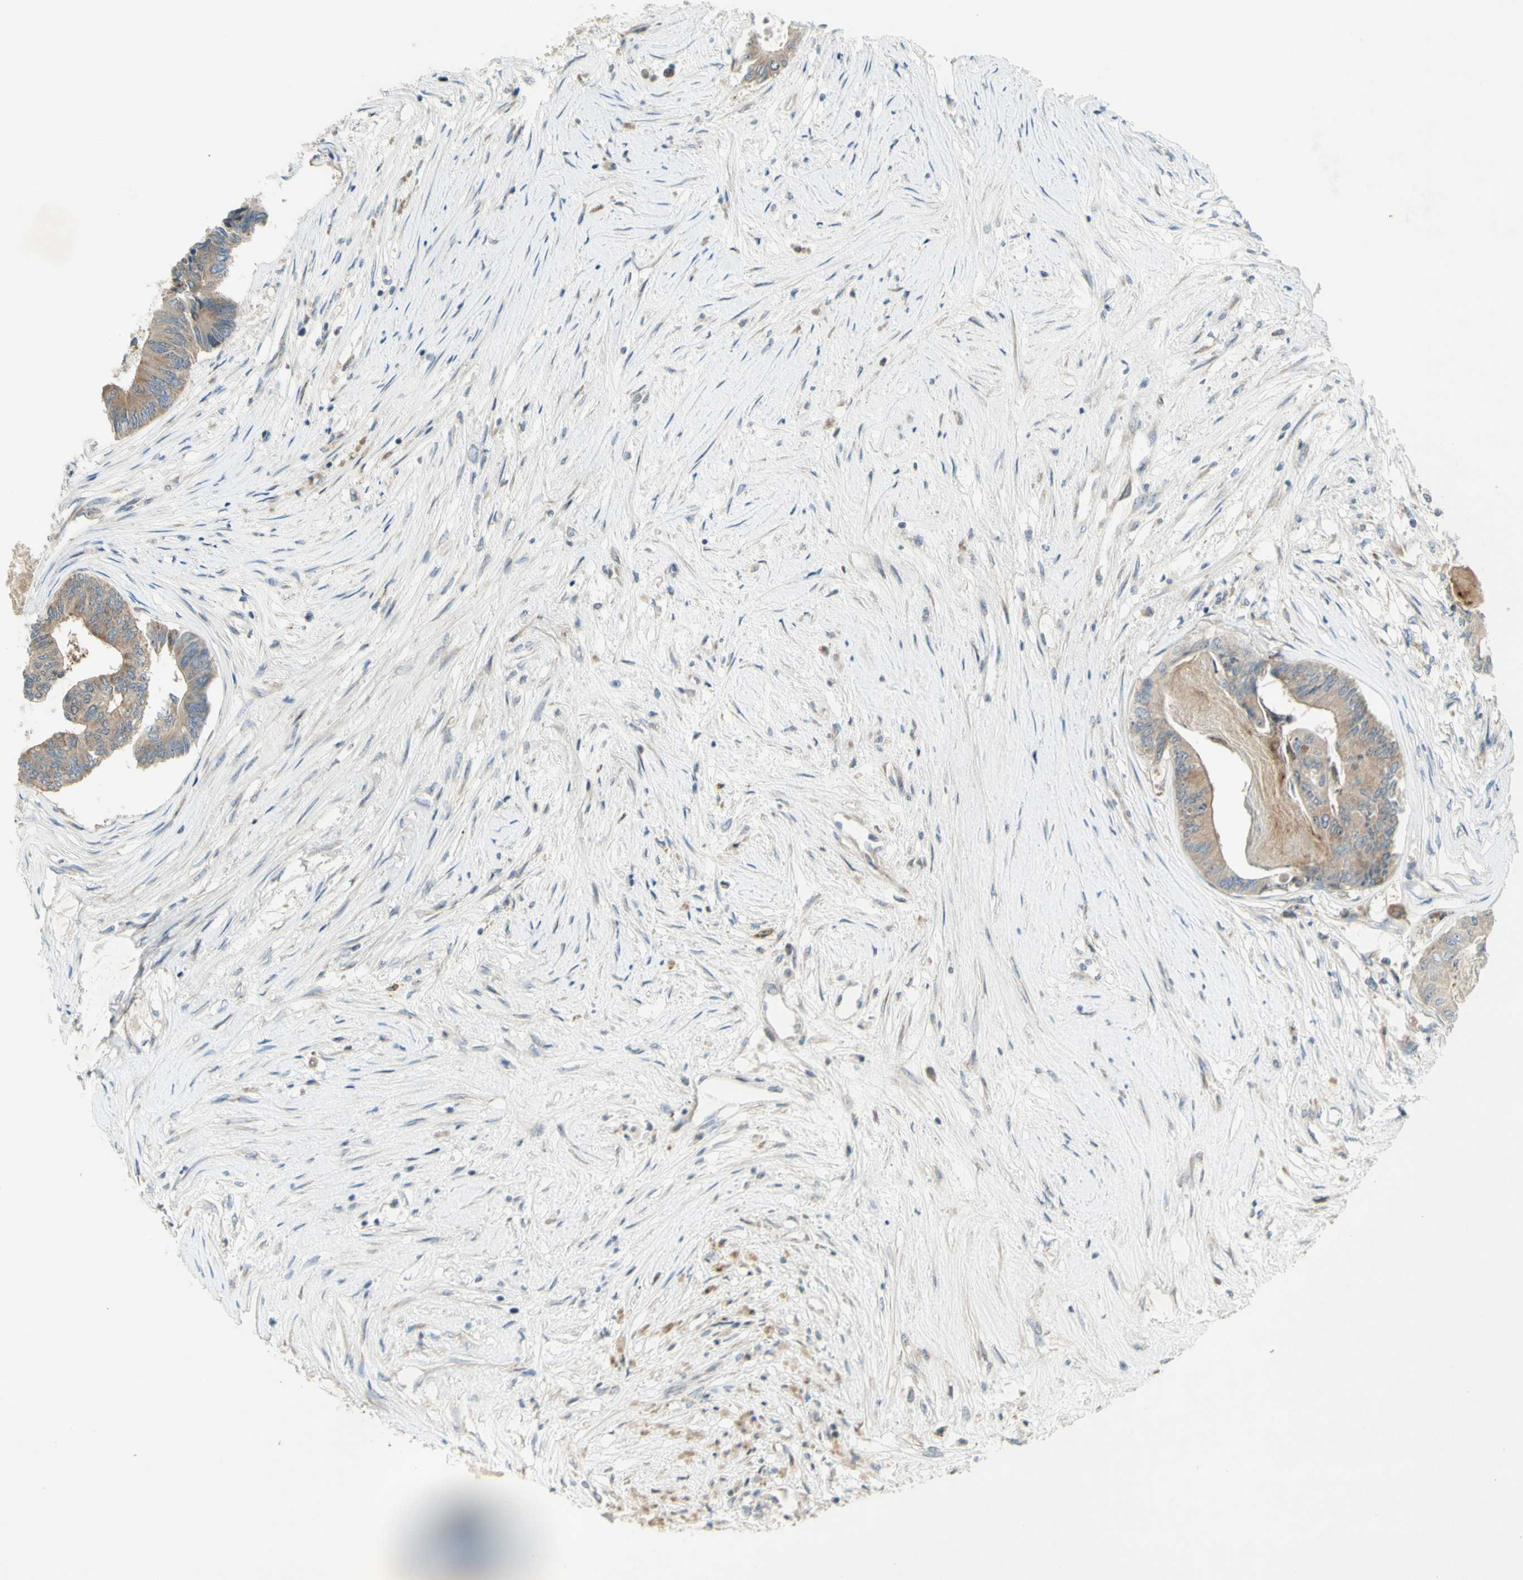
{"staining": {"intensity": "moderate", "quantity": "25%-75%", "location": "cytoplasmic/membranous"}, "tissue": "colorectal cancer", "cell_type": "Tumor cells", "image_type": "cancer", "snomed": [{"axis": "morphology", "description": "Adenocarcinoma, NOS"}, {"axis": "topography", "description": "Rectum"}], "caption": "Tumor cells reveal medium levels of moderate cytoplasmic/membranous positivity in approximately 25%-75% of cells in colorectal cancer (adenocarcinoma).", "gene": "ETF1", "patient": {"sex": "male", "age": 63}}